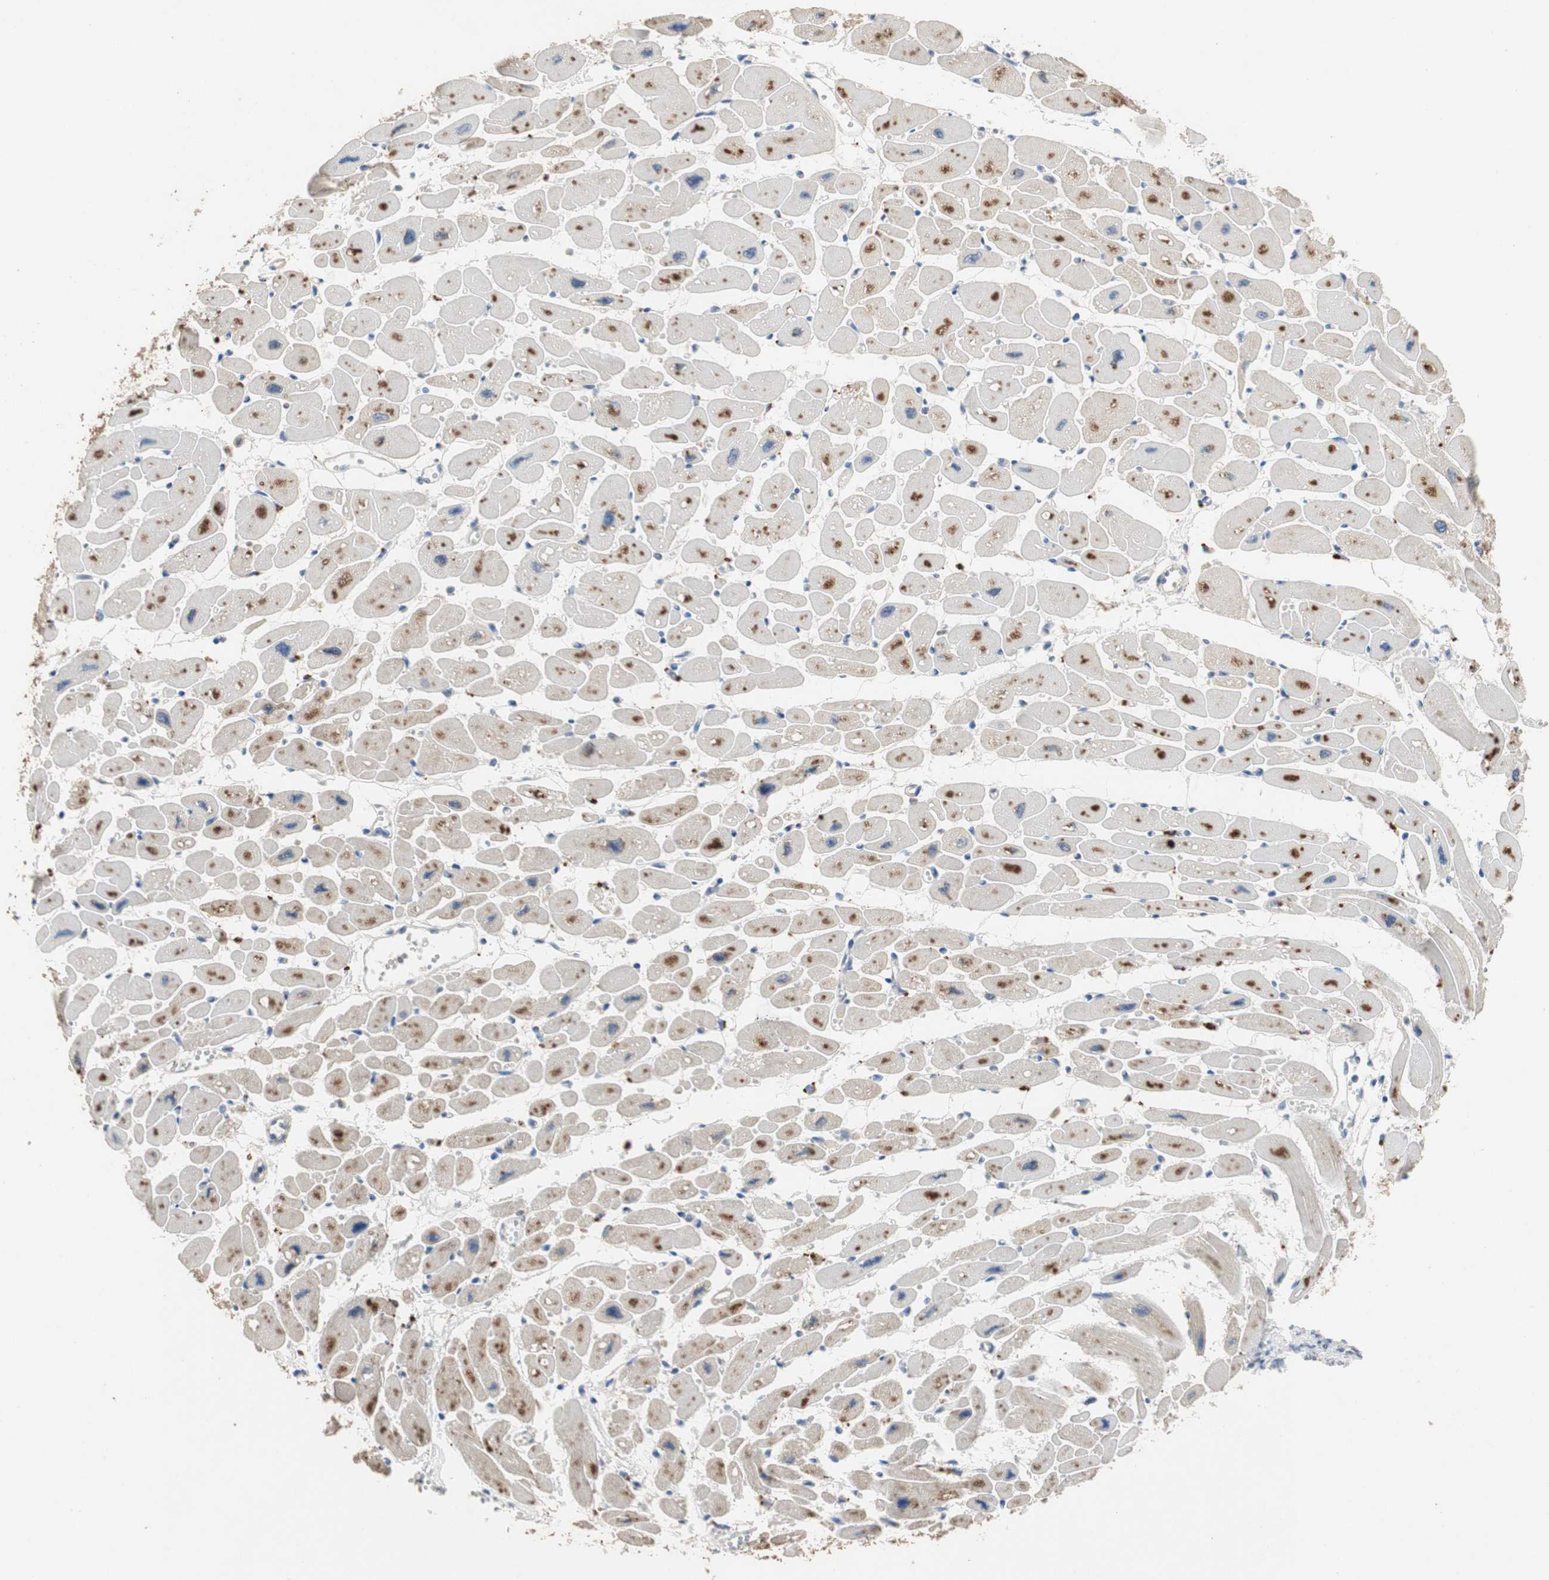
{"staining": {"intensity": "moderate", "quantity": "25%-75%", "location": "nuclear"}, "tissue": "heart muscle", "cell_type": "Cardiomyocytes", "image_type": "normal", "snomed": [{"axis": "morphology", "description": "Normal tissue, NOS"}, {"axis": "topography", "description": "Heart"}], "caption": "Heart muscle stained for a protein displays moderate nuclear positivity in cardiomyocytes. The staining is performed using DAB (3,3'-diaminobenzidine) brown chromogen to label protein expression. The nuclei are counter-stained blue using hematoxylin.", "gene": "ADAP1", "patient": {"sex": "female", "age": 54}}